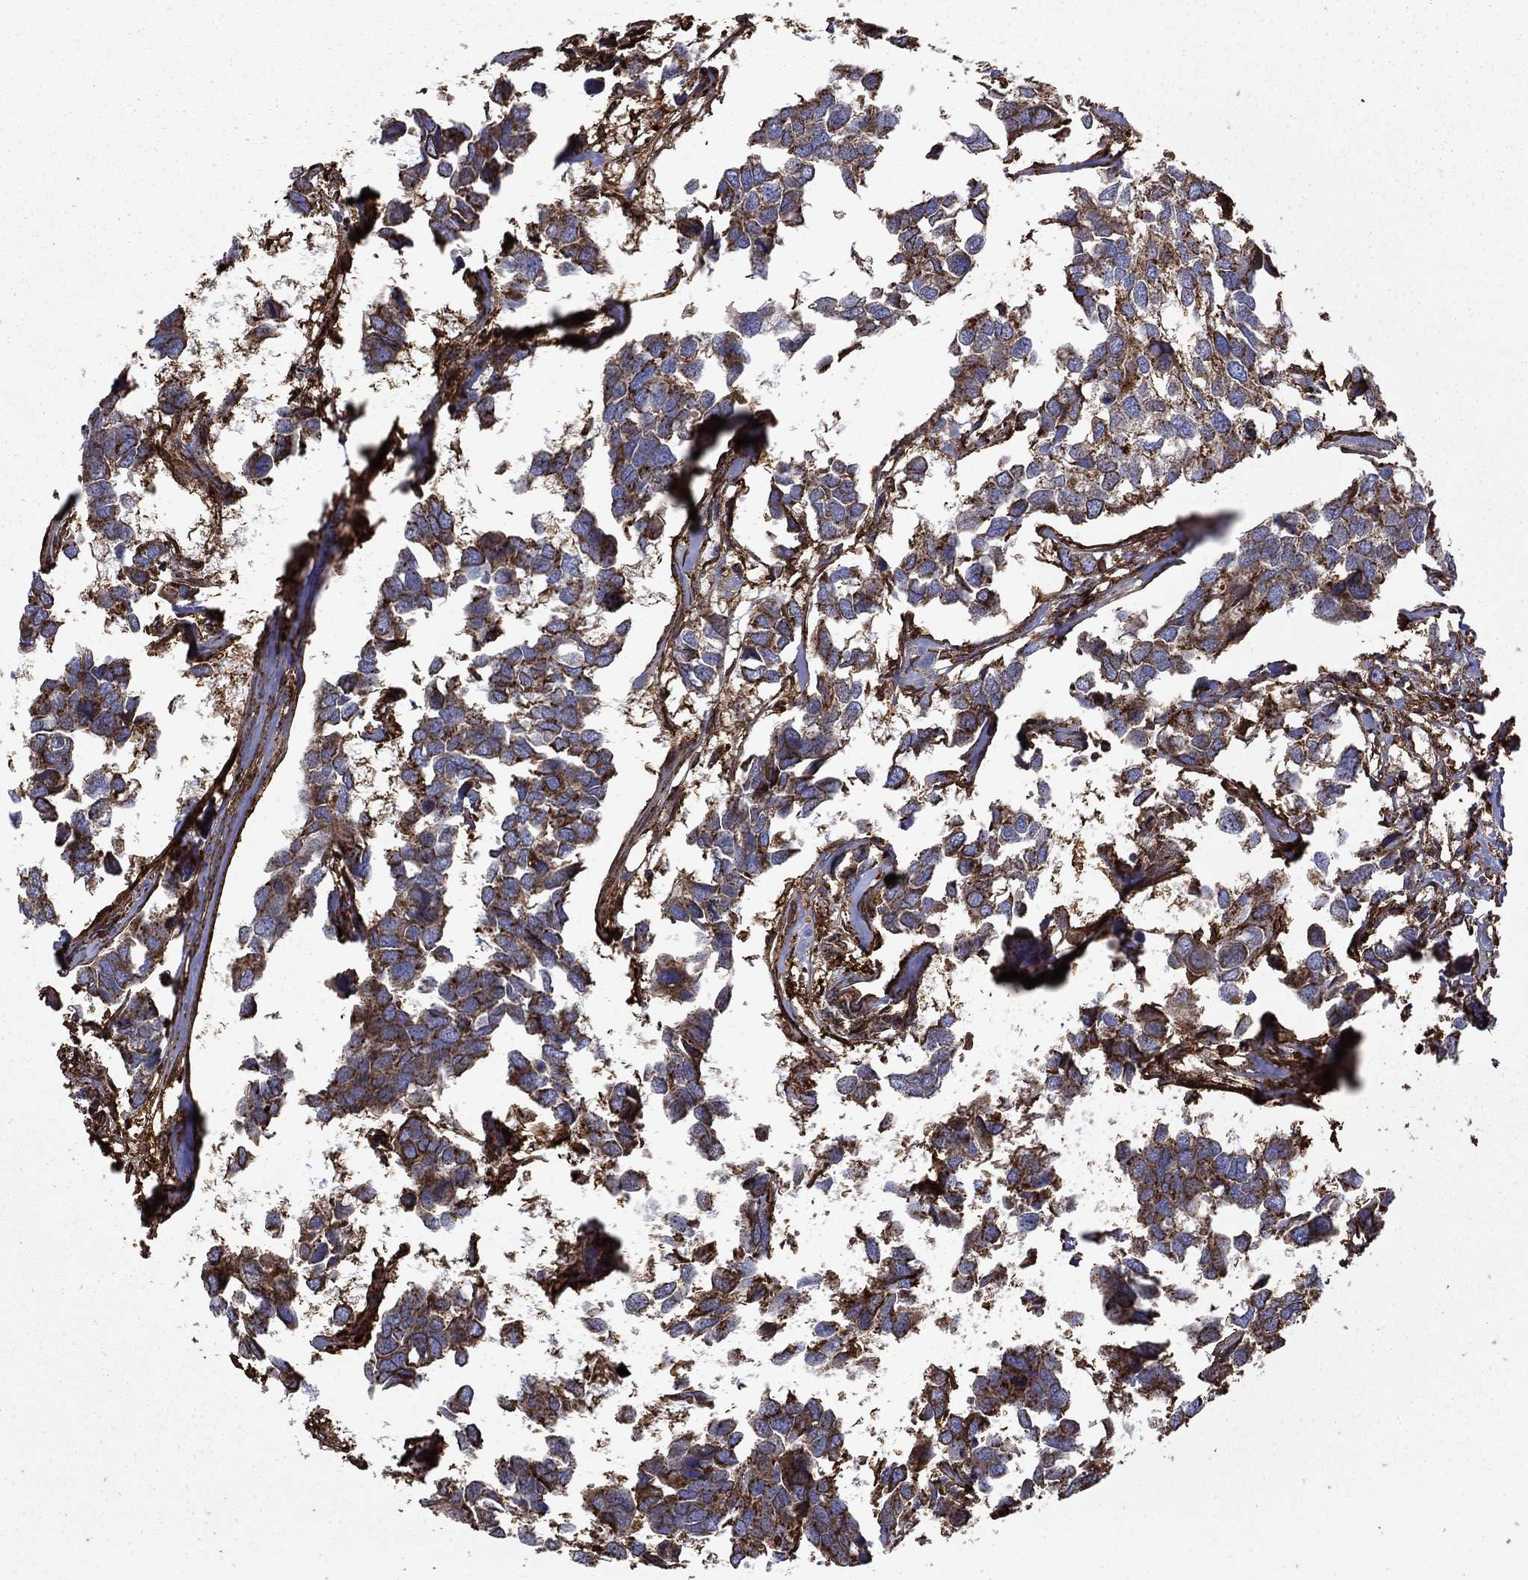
{"staining": {"intensity": "moderate", "quantity": "<25%", "location": "cytoplasmic/membranous"}, "tissue": "breast cancer", "cell_type": "Tumor cells", "image_type": "cancer", "snomed": [{"axis": "morphology", "description": "Duct carcinoma"}, {"axis": "topography", "description": "Breast"}], "caption": "A low amount of moderate cytoplasmic/membranous expression is seen in approximately <25% of tumor cells in breast cancer (infiltrating ductal carcinoma) tissue. (DAB (3,3'-diaminobenzidine) = brown stain, brightfield microscopy at high magnification).", "gene": "PLAU", "patient": {"sex": "female", "age": 83}}